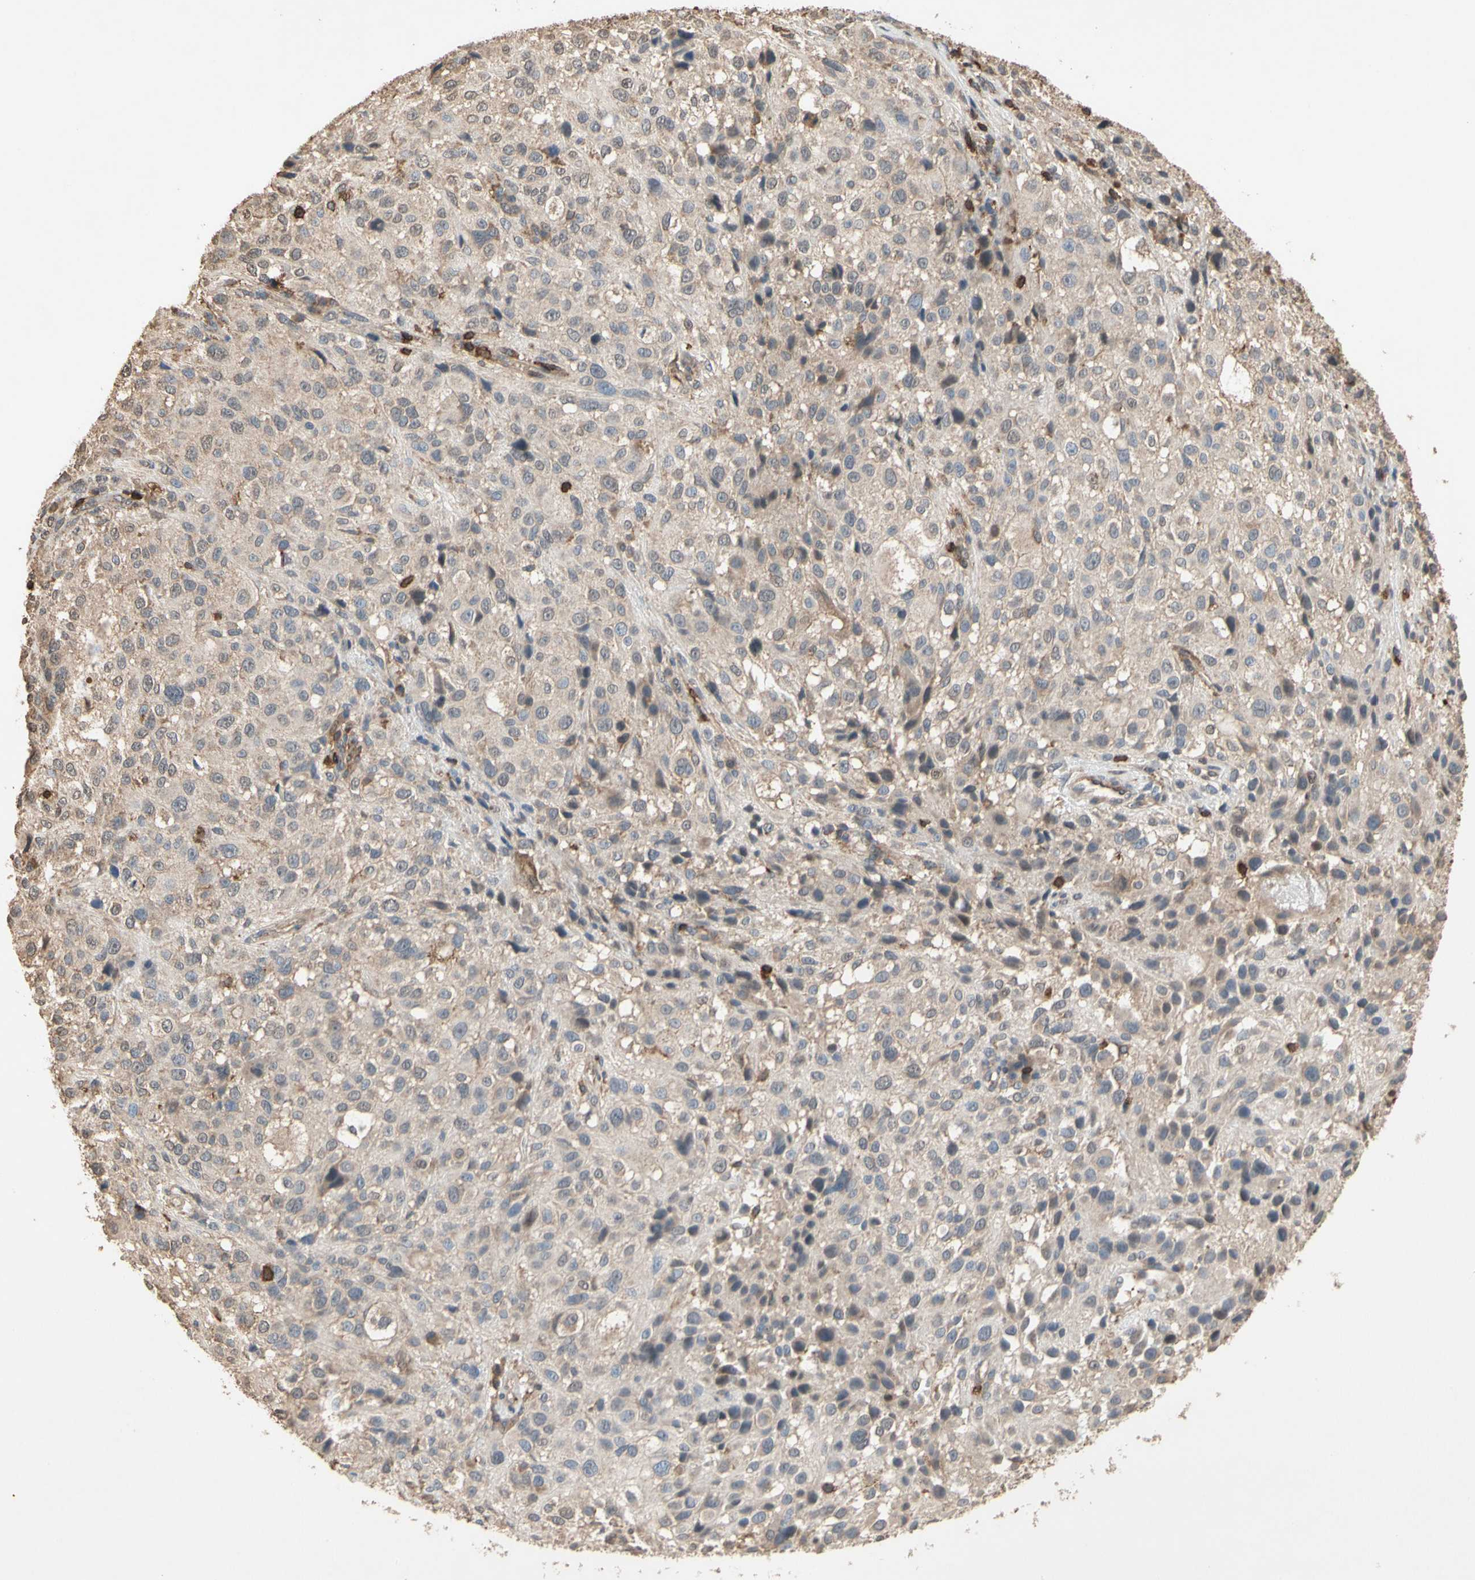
{"staining": {"intensity": "weak", "quantity": "<25%", "location": "cytoplasmic/membranous"}, "tissue": "melanoma", "cell_type": "Tumor cells", "image_type": "cancer", "snomed": [{"axis": "morphology", "description": "Necrosis, NOS"}, {"axis": "morphology", "description": "Malignant melanoma, NOS"}, {"axis": "topography", "description": "Skin"}], "caption": "Immunohistochemistry image of human melanoma stained for a protein (brown), which reveals no expression in tumor cells.", "gene": "MAP3K10", "patient": {"sex": "female", "age": 87}}